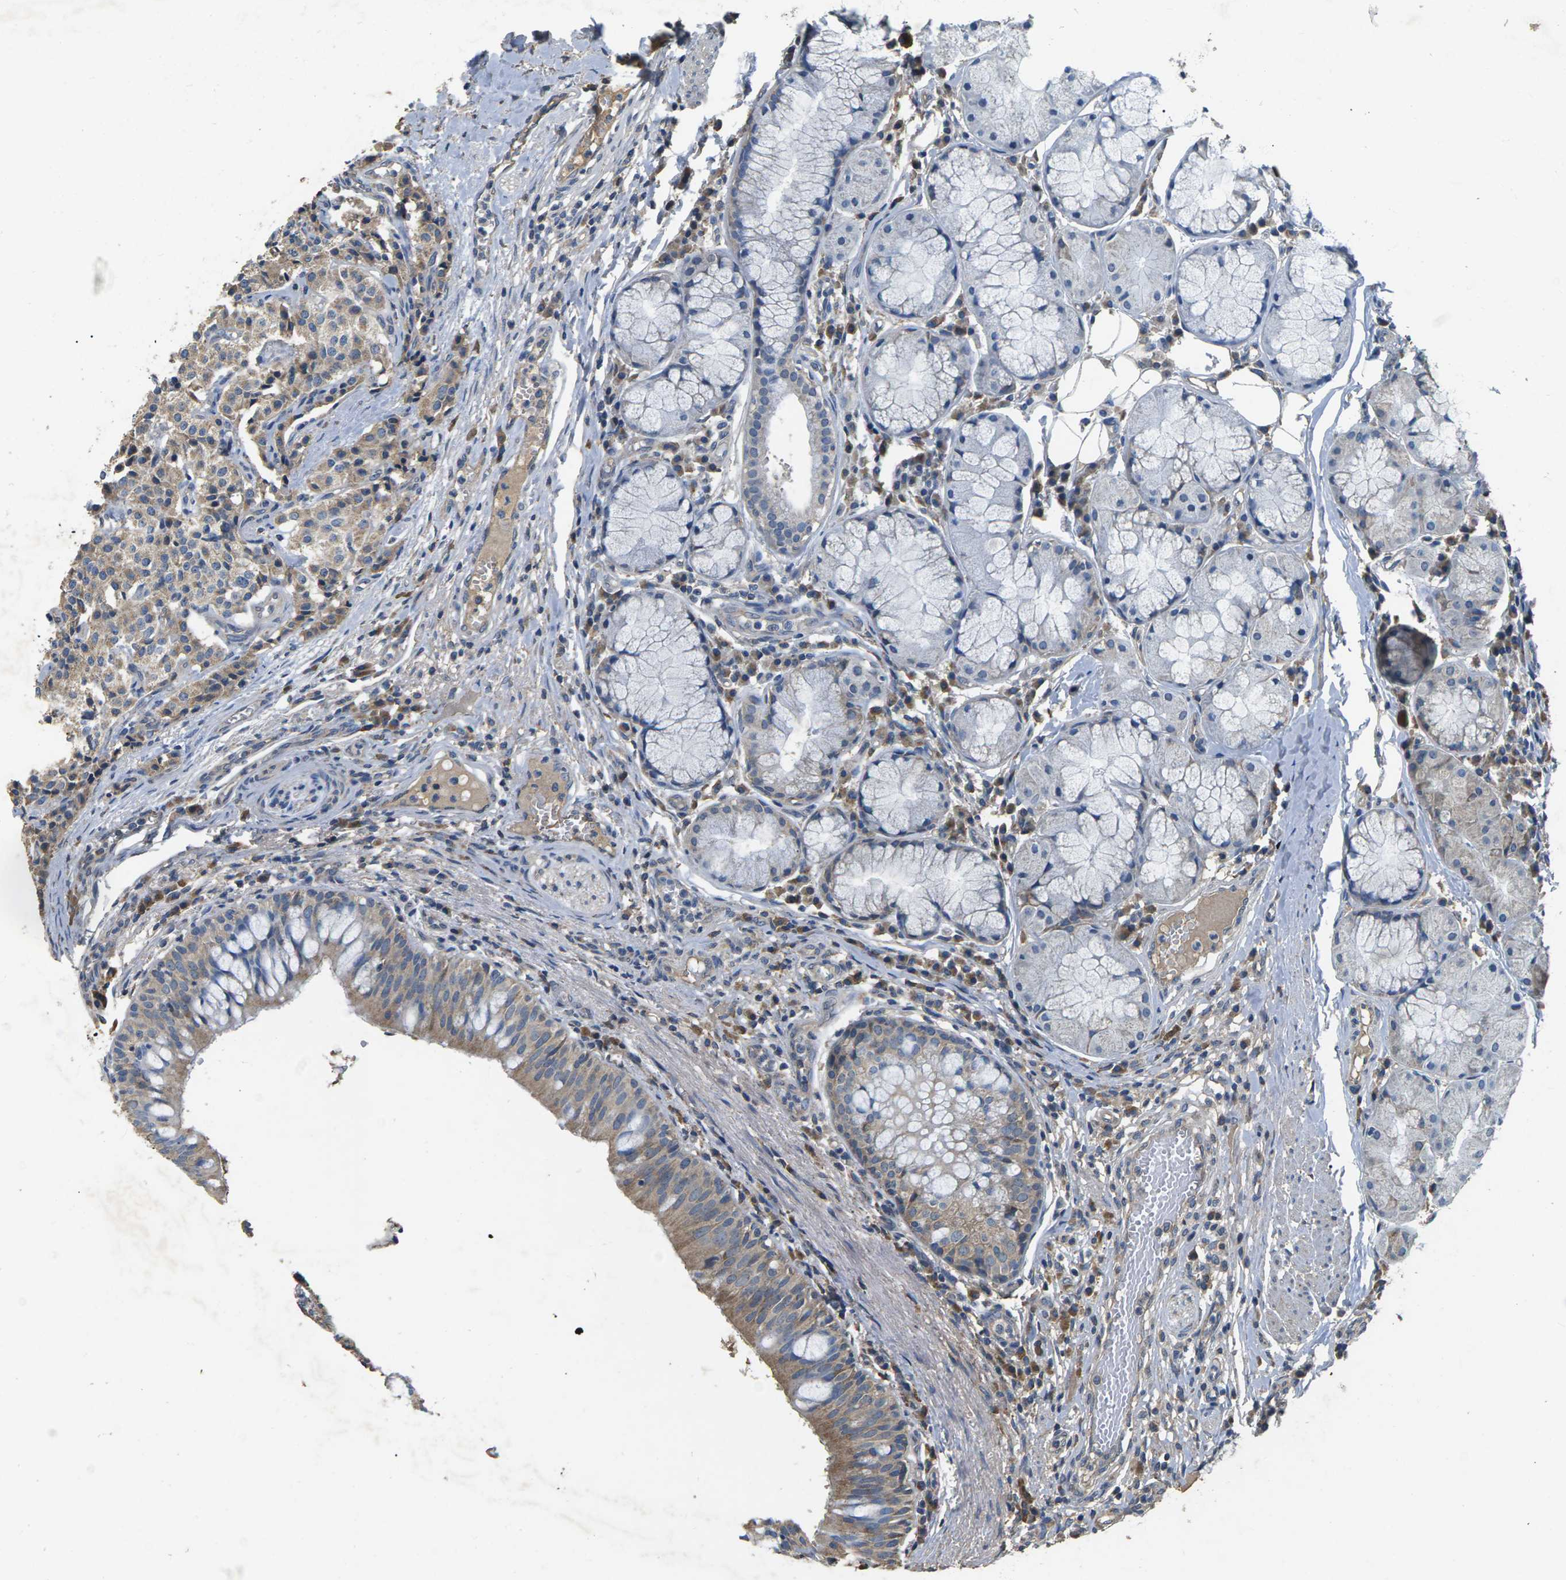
{"staining": {"intensity": "weak", "quantity": "25%-75%", "location": "cytoplasmic/membranous"}, "tissue": "carcinoid", "cell_type": "Tumor cells", "image_type": "cancer", "snomed": [{"axis": "morphology", "description": "Carcinoid, malignant, NOS"}, {"axis": "topography", "description": "Lung"}], "caption": "Carcinoid (malignant) stained for a protein reveals weak cytoplasmic/membranous positivity in tumor cells.", "gene": "B4GAT1", "patient": {"sex": "male", "age": 30}}